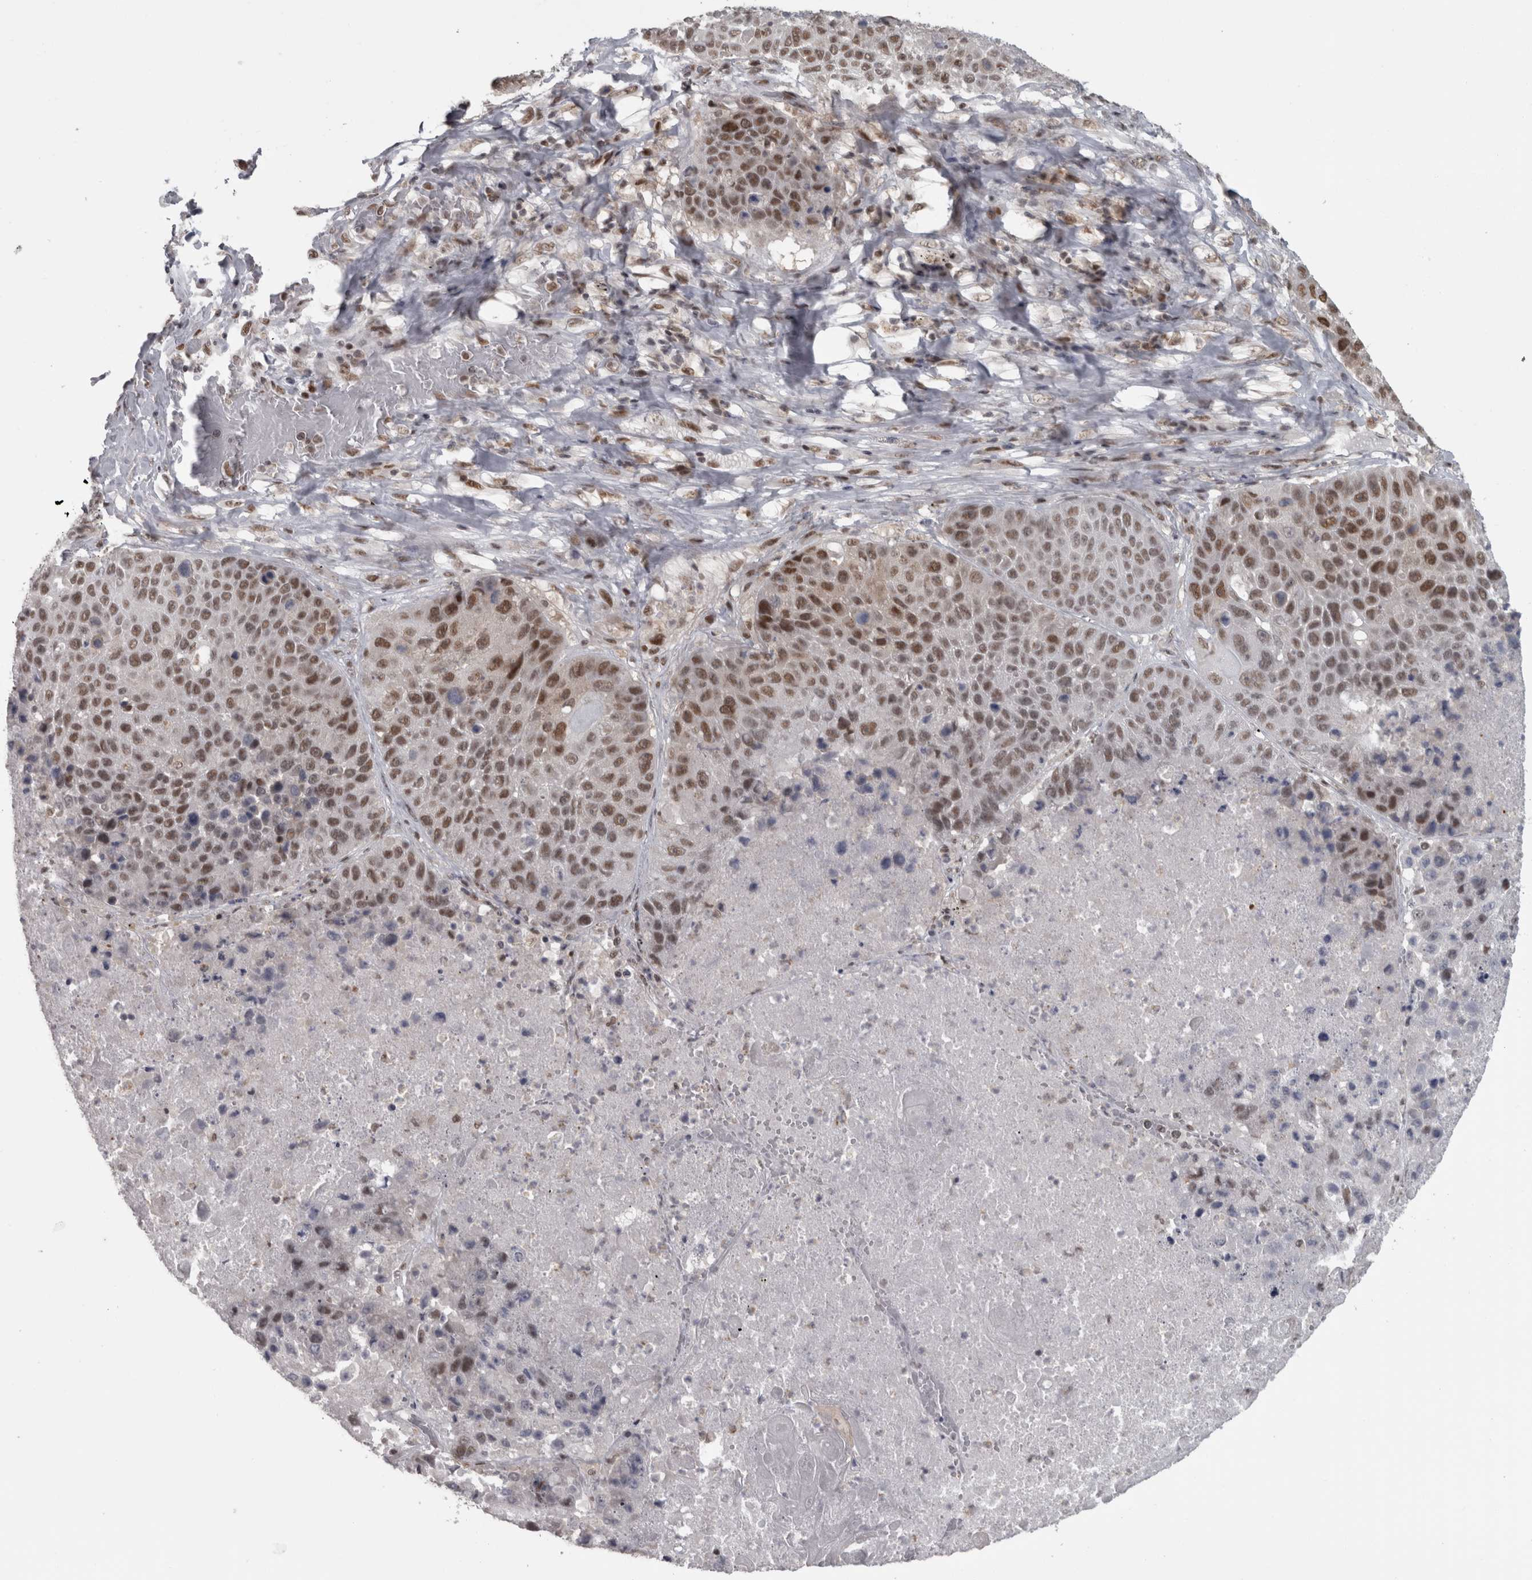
{"staining": {"intensity": "moderate", "quantity": ">75%", "location": "nuclear"}, "tissue": "lung cancer", "cell_type": "Tumor cells", "image_type": "cancer", "snomed": [{"axis": "morphology", "description": "Squamous cell carcinoma, NOS"}, {"axis": "topography", "description": "Lung"}], "caption": "This is a histology image of IHC staining of lung cancer (squamous cell carcinoma), which shows moderate positivity in the nuclear of tumor cells.", "gene": "MICU3", "patient": {"sex": "male", "age": 61}}